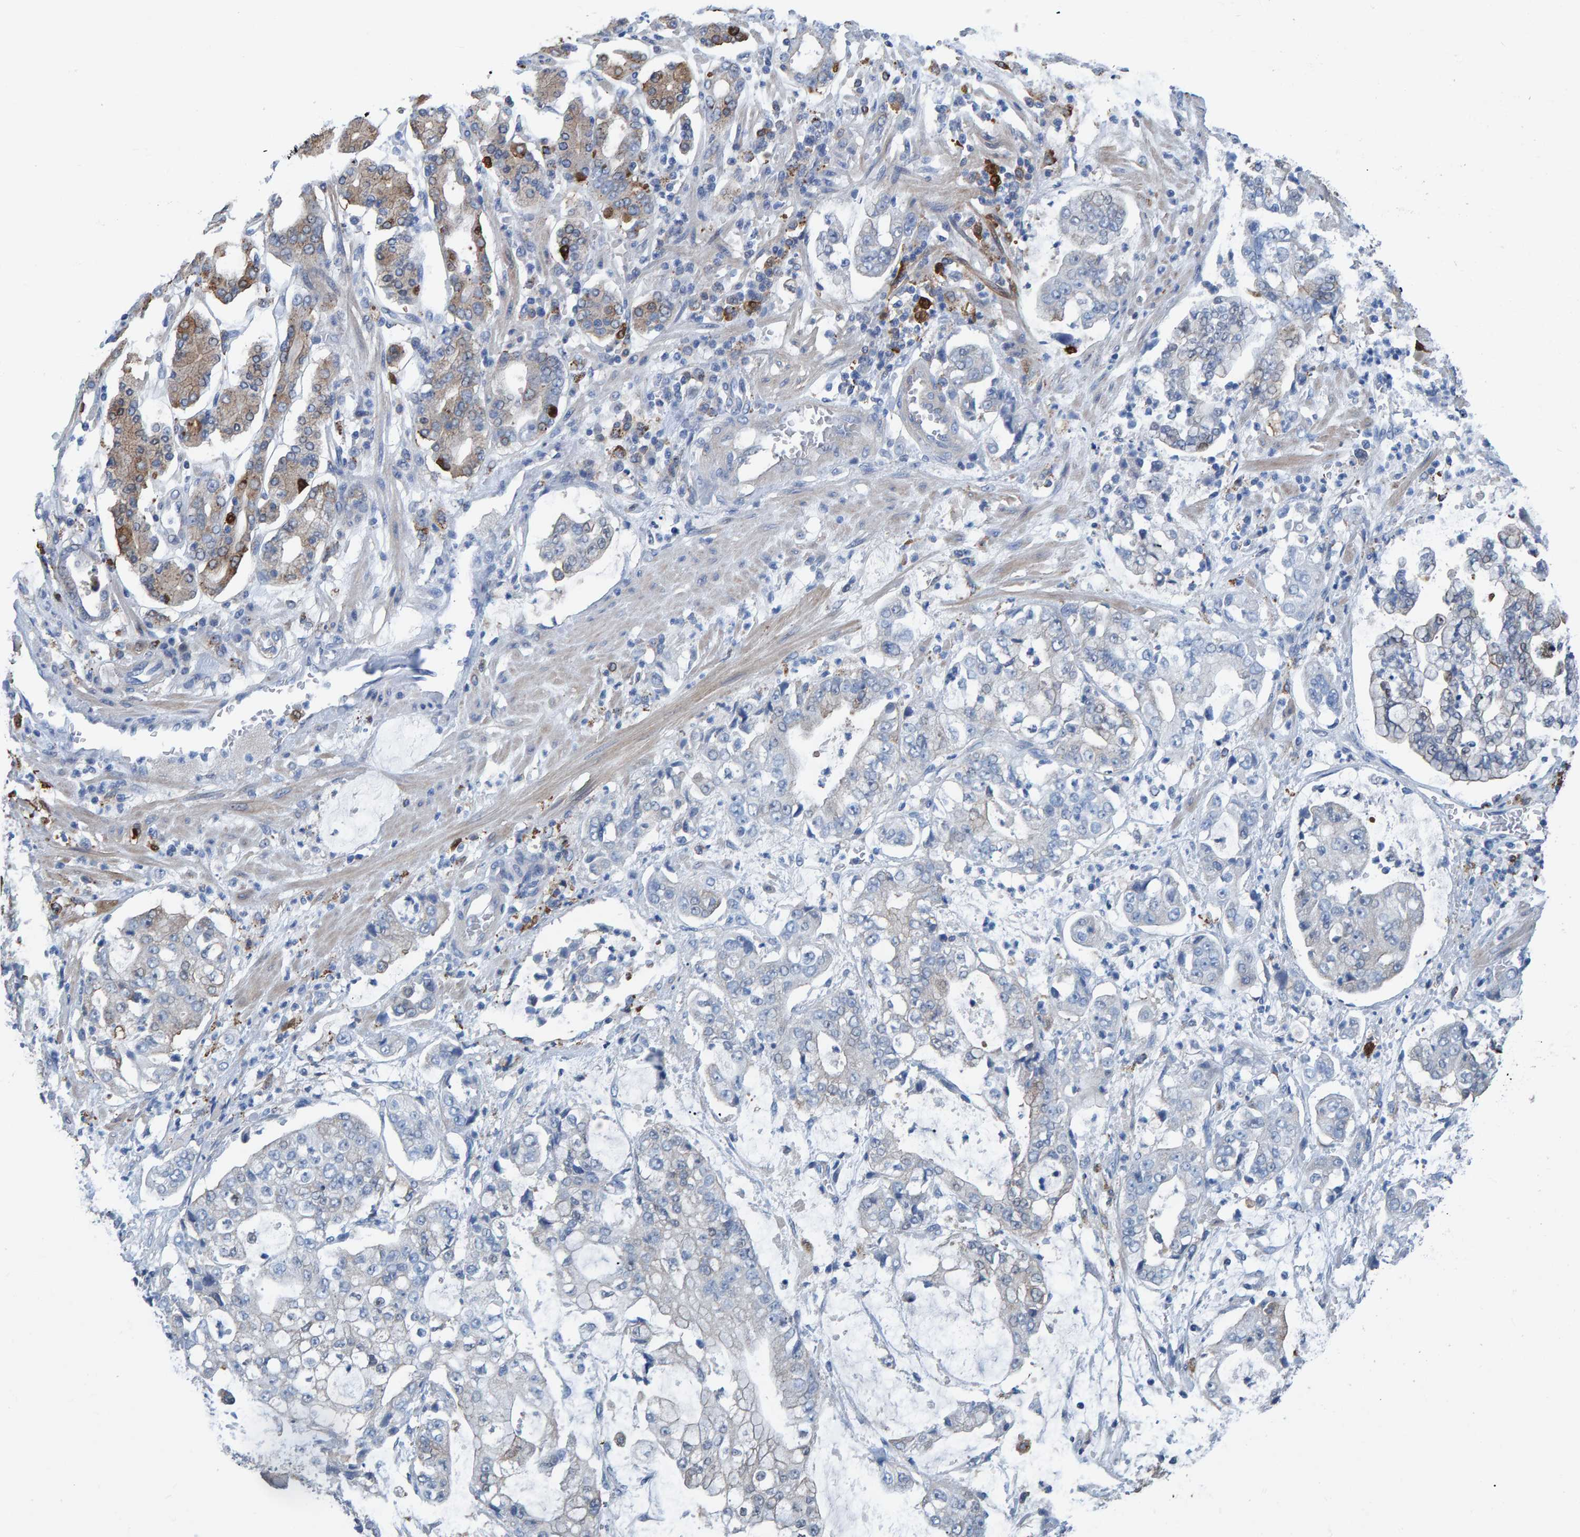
{"staining": {"intensity": "weak", "quantity": "<25%", "location": "cytoplasmic/membranous"}, "tissue": "stomach cancer", "cell_type": "Tumor cells", "image_type": "cancer", "snomed": [{"axis": "morphology", "description": "Adenocarcinoma, NOS"}, {"axis": "topography", "description": "Stomach"}], "caption": "Tumor cells show no significant expression in stomach adenocarcinoma. (IHC, brightfield microscopy, high magnification).", "gene": "IDO1", "patient": {"sex": "male", "age": 76}}